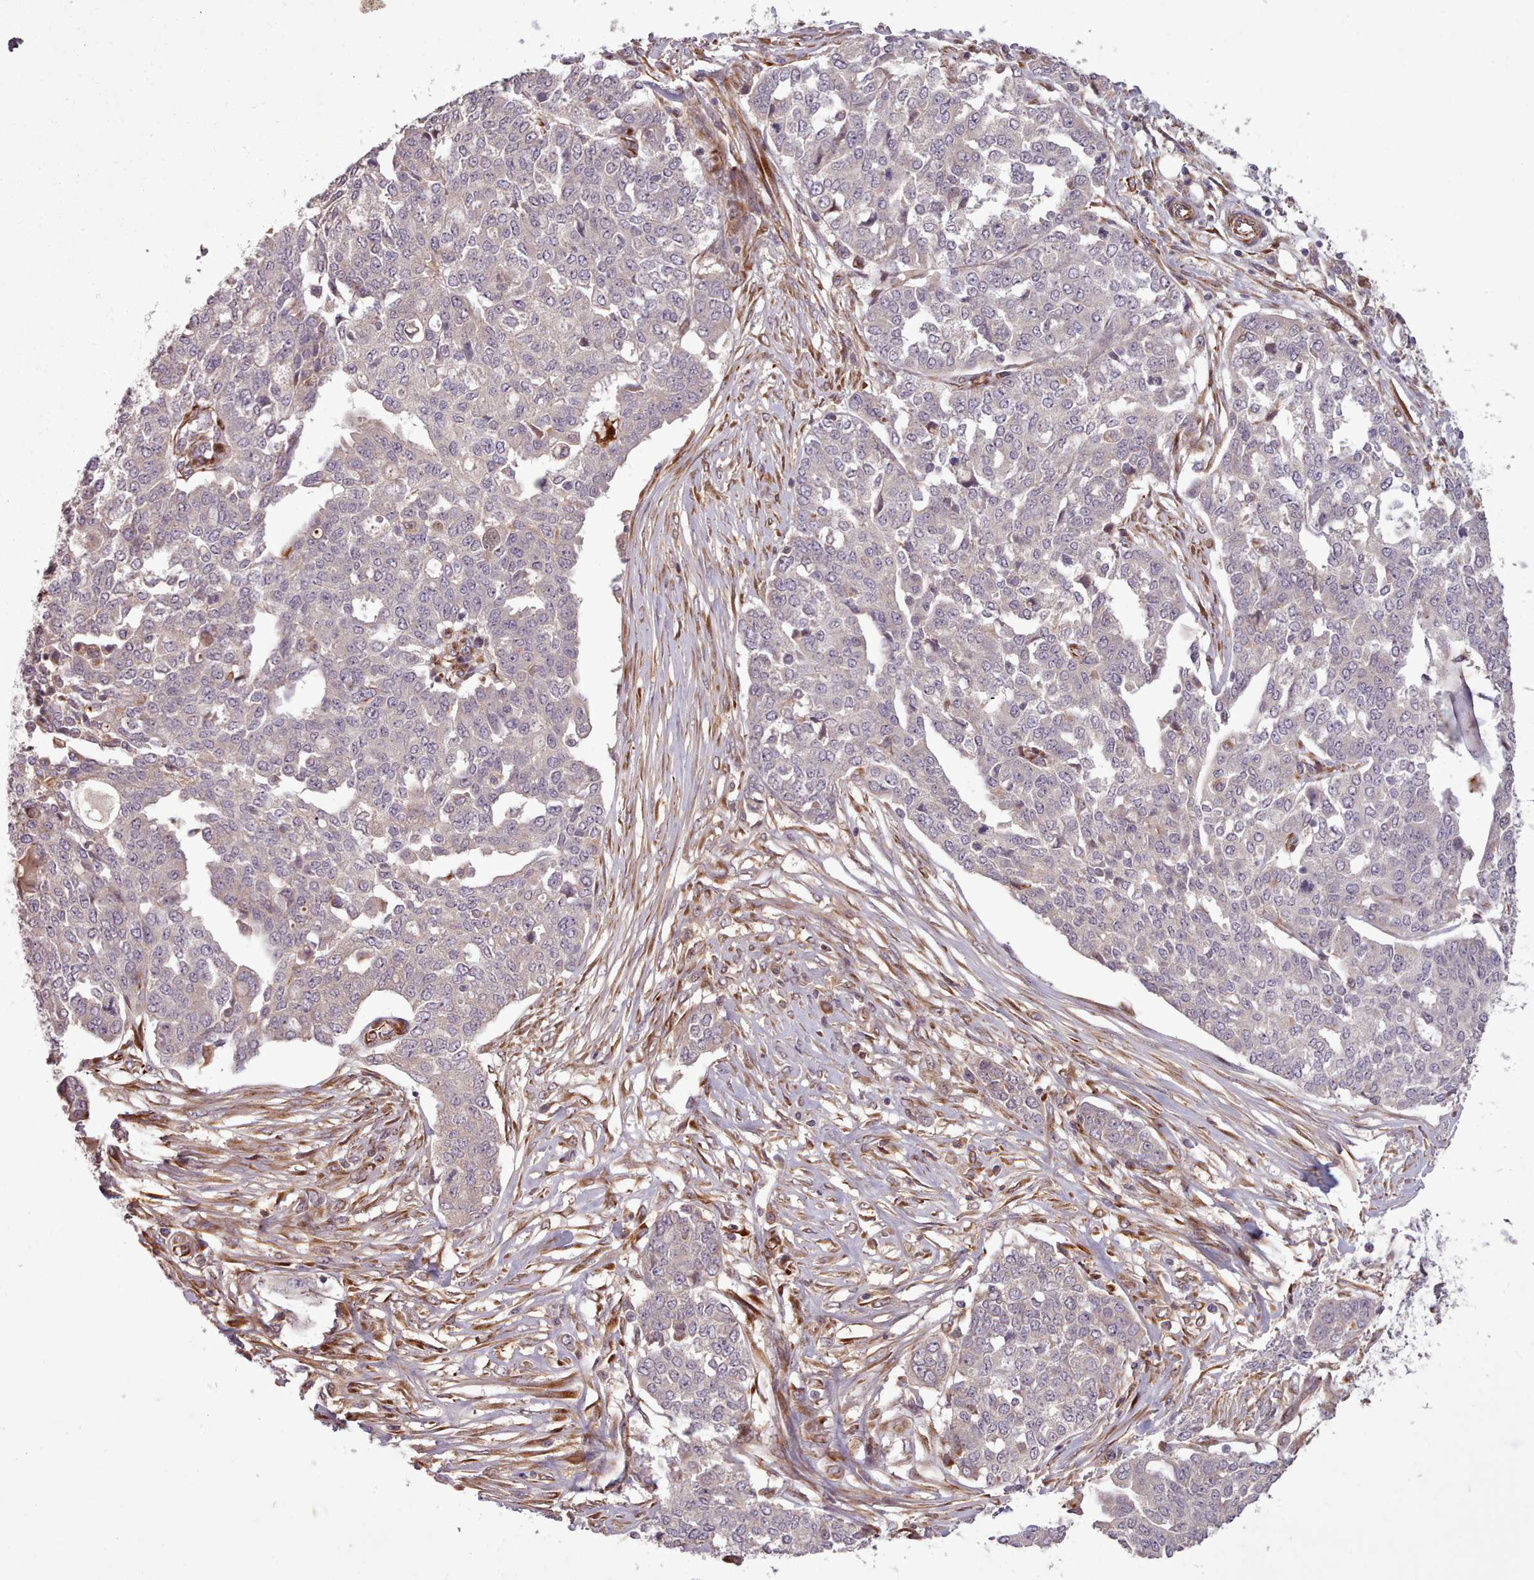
{"staining": {"intensity": "negative", "quantity": "none", "location": "none"}, "tissue": "ovarian cancer", "cell_type": "Tumor cells", "image_type": "cancer", "snomed": [{"axis": "morphology", "description": "Cystadenocarcinoma, serous, NOS"}, {"axis": "topography", "description": "Soft tissue"}, {"axis": "topography", "description": "Ovary"}], "caption": "DAB immunohistochemical staining of serous cystadenocarcinoma (ovarian) exhibits no significant staining in tumor cells. (Stains: DAB immunohistochemistry (IHC) with hematoxylin counter stain, Microscopy: brightfield microscopy at high magnification).", "gene": "GBGT1", "patient": {"sex": "female", "age": 57}}